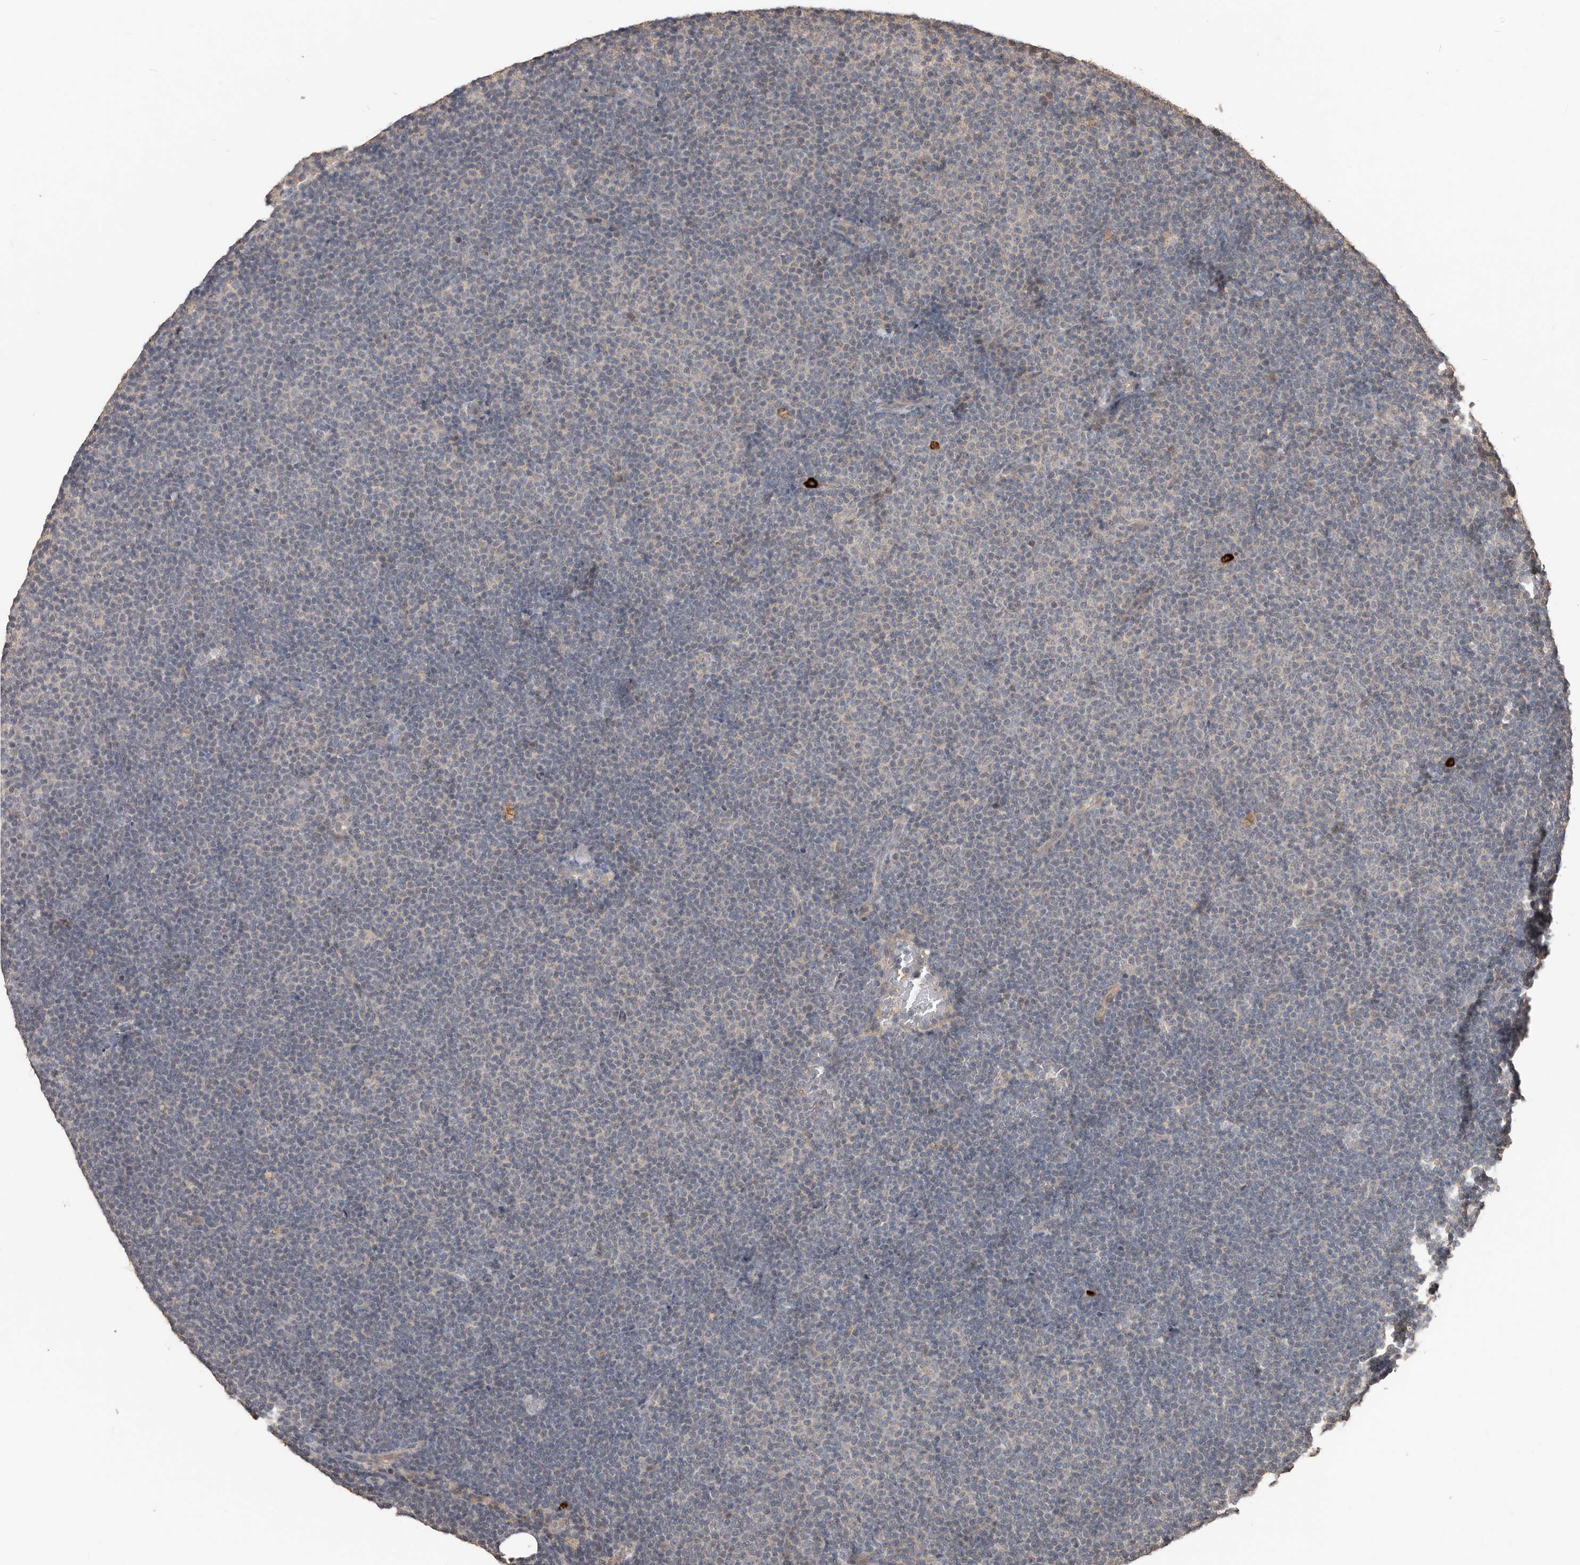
{"staining": {"intensity": "negative", "quantity": "none", "location": "none"}, "tissue": "lymphoma", "cell_type": "Tumor cells", "image_type": "cancer", "snomed": [{"axis": "morphology", "description": "Malignant lymphoma, non-Hodgkin's type, Low grade"}, {"axis": "topography", "description": "Lymph node"}], "caption": "IHC micrograph of neoplastic tissue: human low-grade malignant lymphoma, non-Hodgkin's type stained with DAB displays no significant protein staining in tumor cells.", "gene": "BAMBI", "patient": {"sex": "female", "age": 53}}